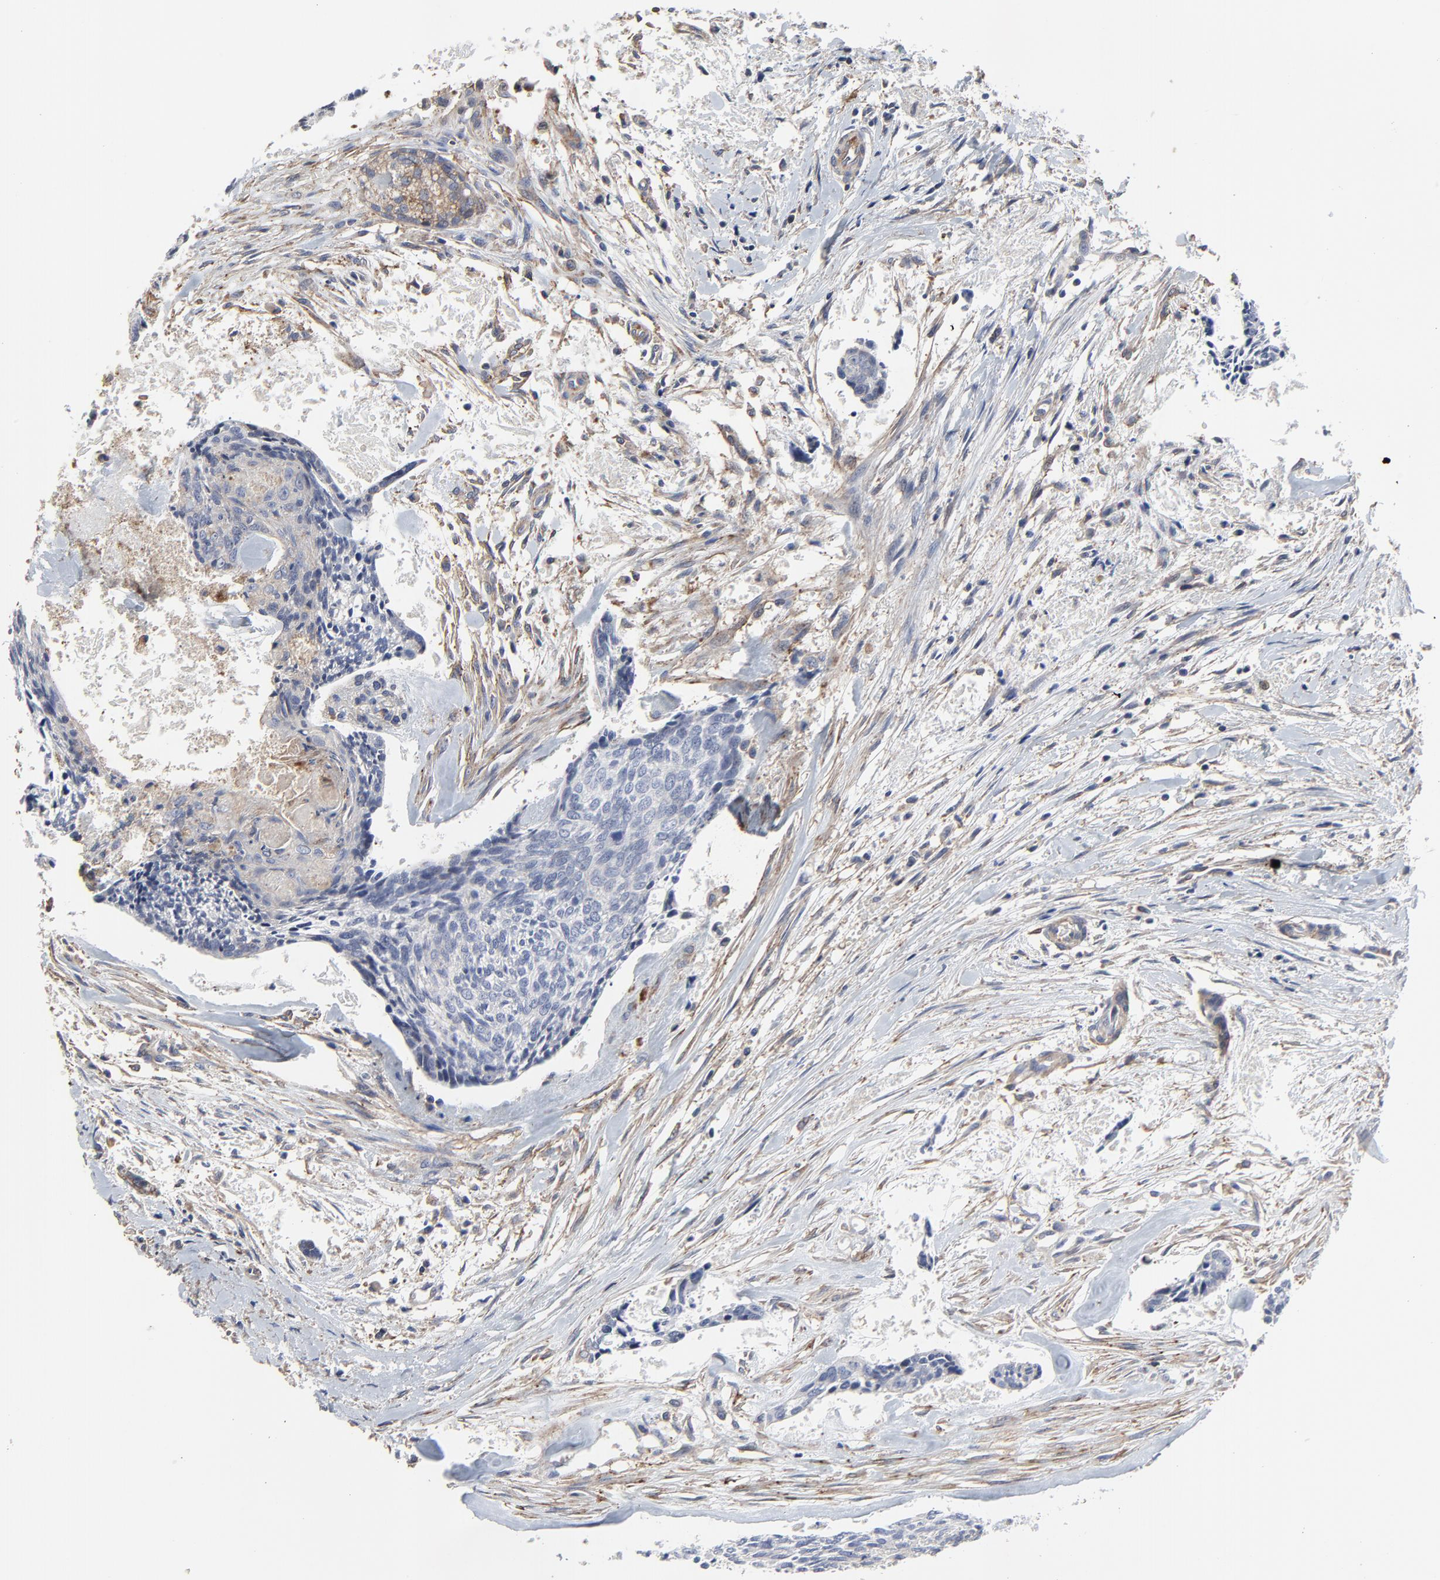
{"staining": {"intensity": "moderate", "quantity": "<25%", "location": "cytoplasmic/membranous"}, "tissue": "head and neck cancer", "cell_type": "Tumor cells", "image_type": "cancer", "snomed": [{"axis": "morphology", "description": "Squamous cell carcinoma, NOS"}, {"axis": "topography", "description": "Salivary gland"}, {"axis": "topography", "description": "Head-Neck"}], "caption": "Immunohistochemical staining of human head and neck cancer shows moderate cytoplasmic/membranous protein positivity in approximately <25% of tumor cells.", "gene": "NXF3", "patient": {"sex": "male", "age": 70}}